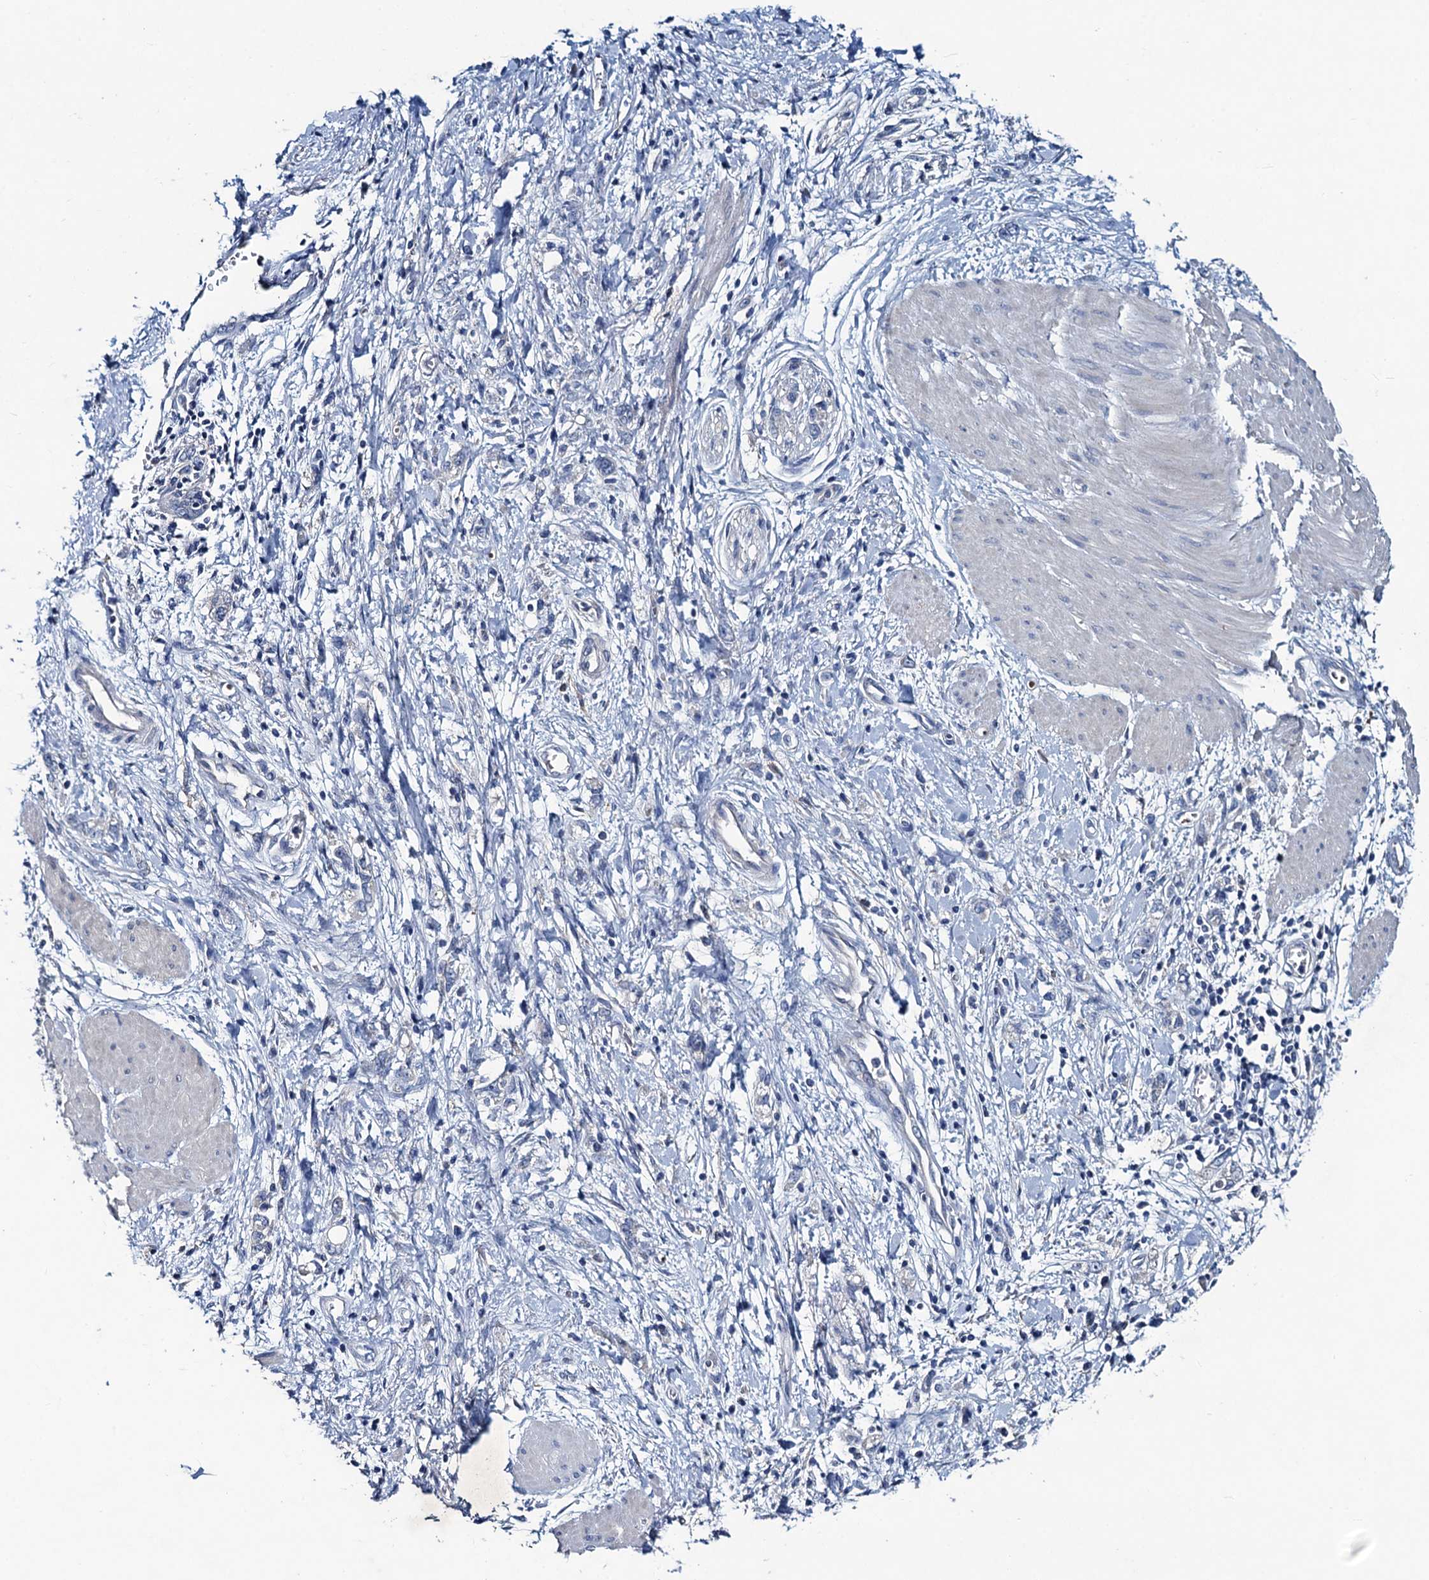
{"staining": {"intensity": "negative", "quantity": "none", "location": "none"}, "tissue": "stomach cancer", "cell_type": "Tumor cells", "image_type": "cancer", "snomed": [{"axis": "morphology", "description": "Adenocarcinoma, NOS"}, {"axis": "topography", "description": "Stomach"}], "caption": "Photomicrograph shows no significant protein positivity in tumor cells of adenocarcinoma (stomach). Brightfield microscopy of immunohistochemistry stained with DAB (brown) and hematoxylin (blue), captured at high magnification.", "gene": "RTKN2", "patient": {"sex": "female", "age": 76}}